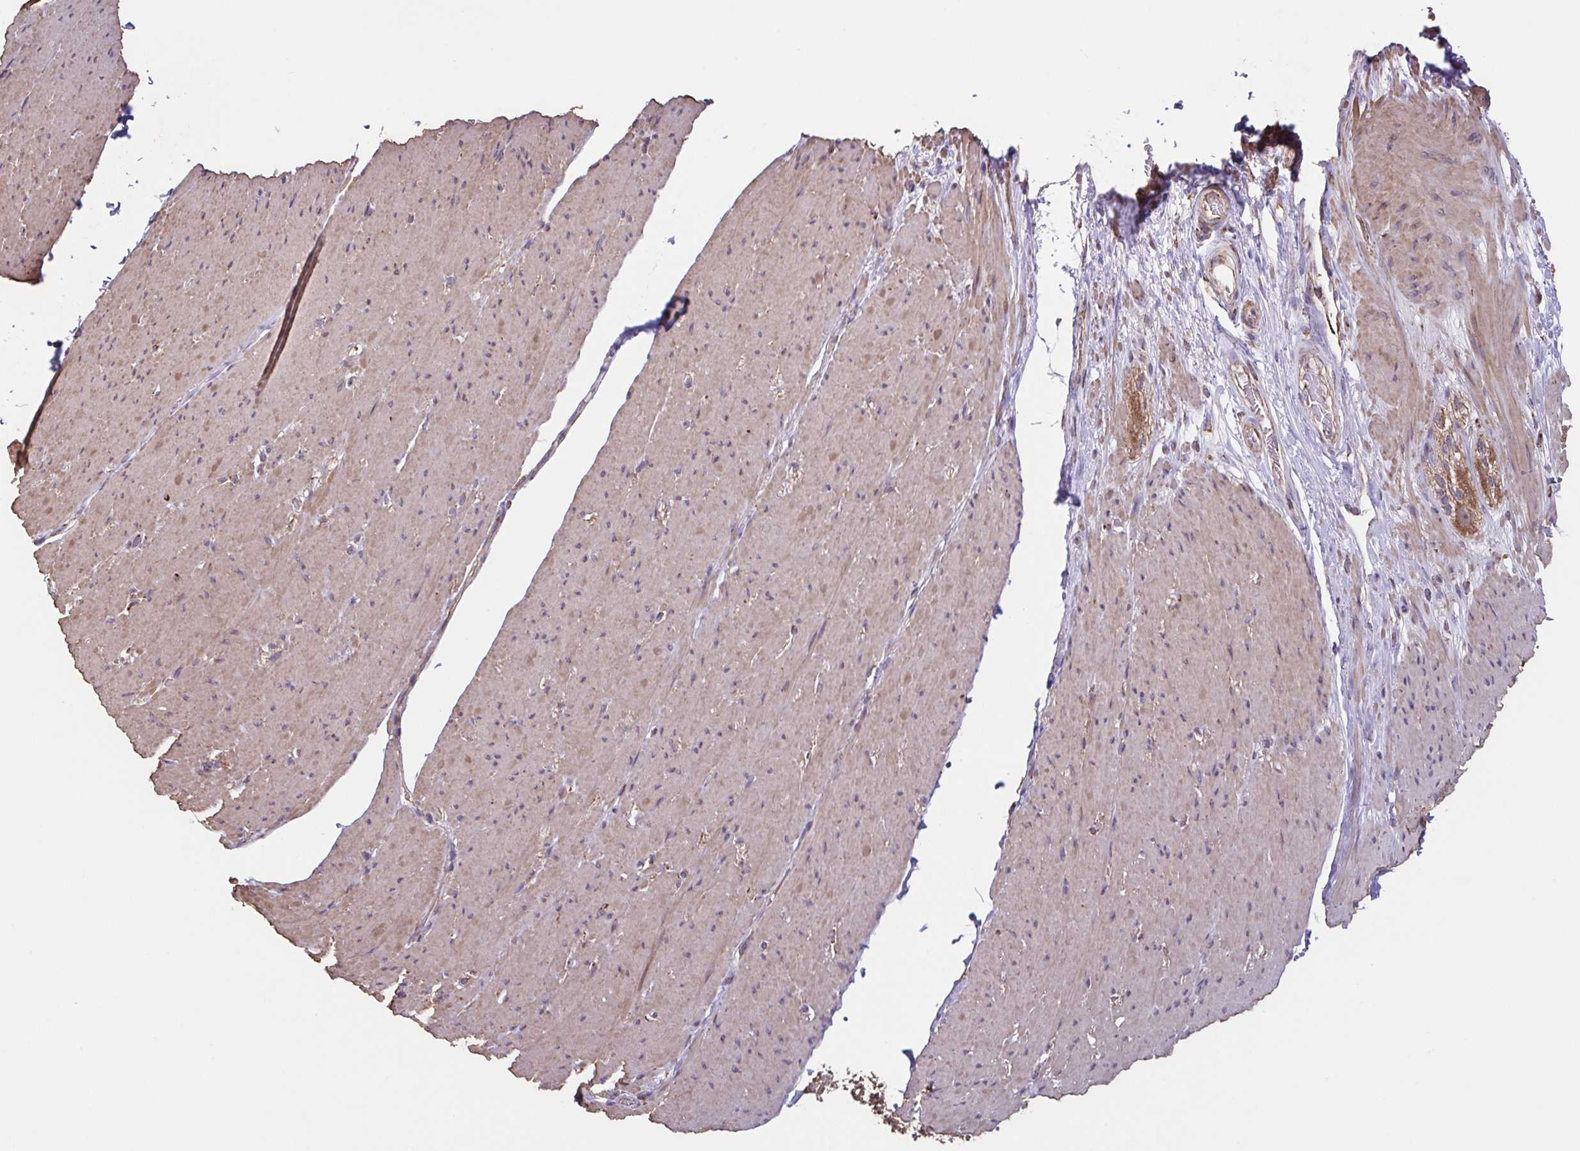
{"staining": {"intensity": "weak", "quantity": ">75%", "location": "cytoplasmic/membranous"}, "tissue": "smooth muscle", "cell_type": "Smooth muscle cells", "image_type": "normal", "snomed": [{"axis": "morphology", "description": "Normal tissue, NOS"}, {"axis": "topography", "description": "Smooth muscle"}, {"axis": "topography", "description": "Rectum"}], "caption": "Smooth muscle cells demonstrate low levels of weak cytoplasmic/membranous positivity in about >75% of cells in unremarkable human smooth muscle. Immunohistochemistry (ihc) stains the protein in brown and the nuclei are stained blue.", "gene": "DIP2B", "patient": {"sex": "male", "age": 53}}